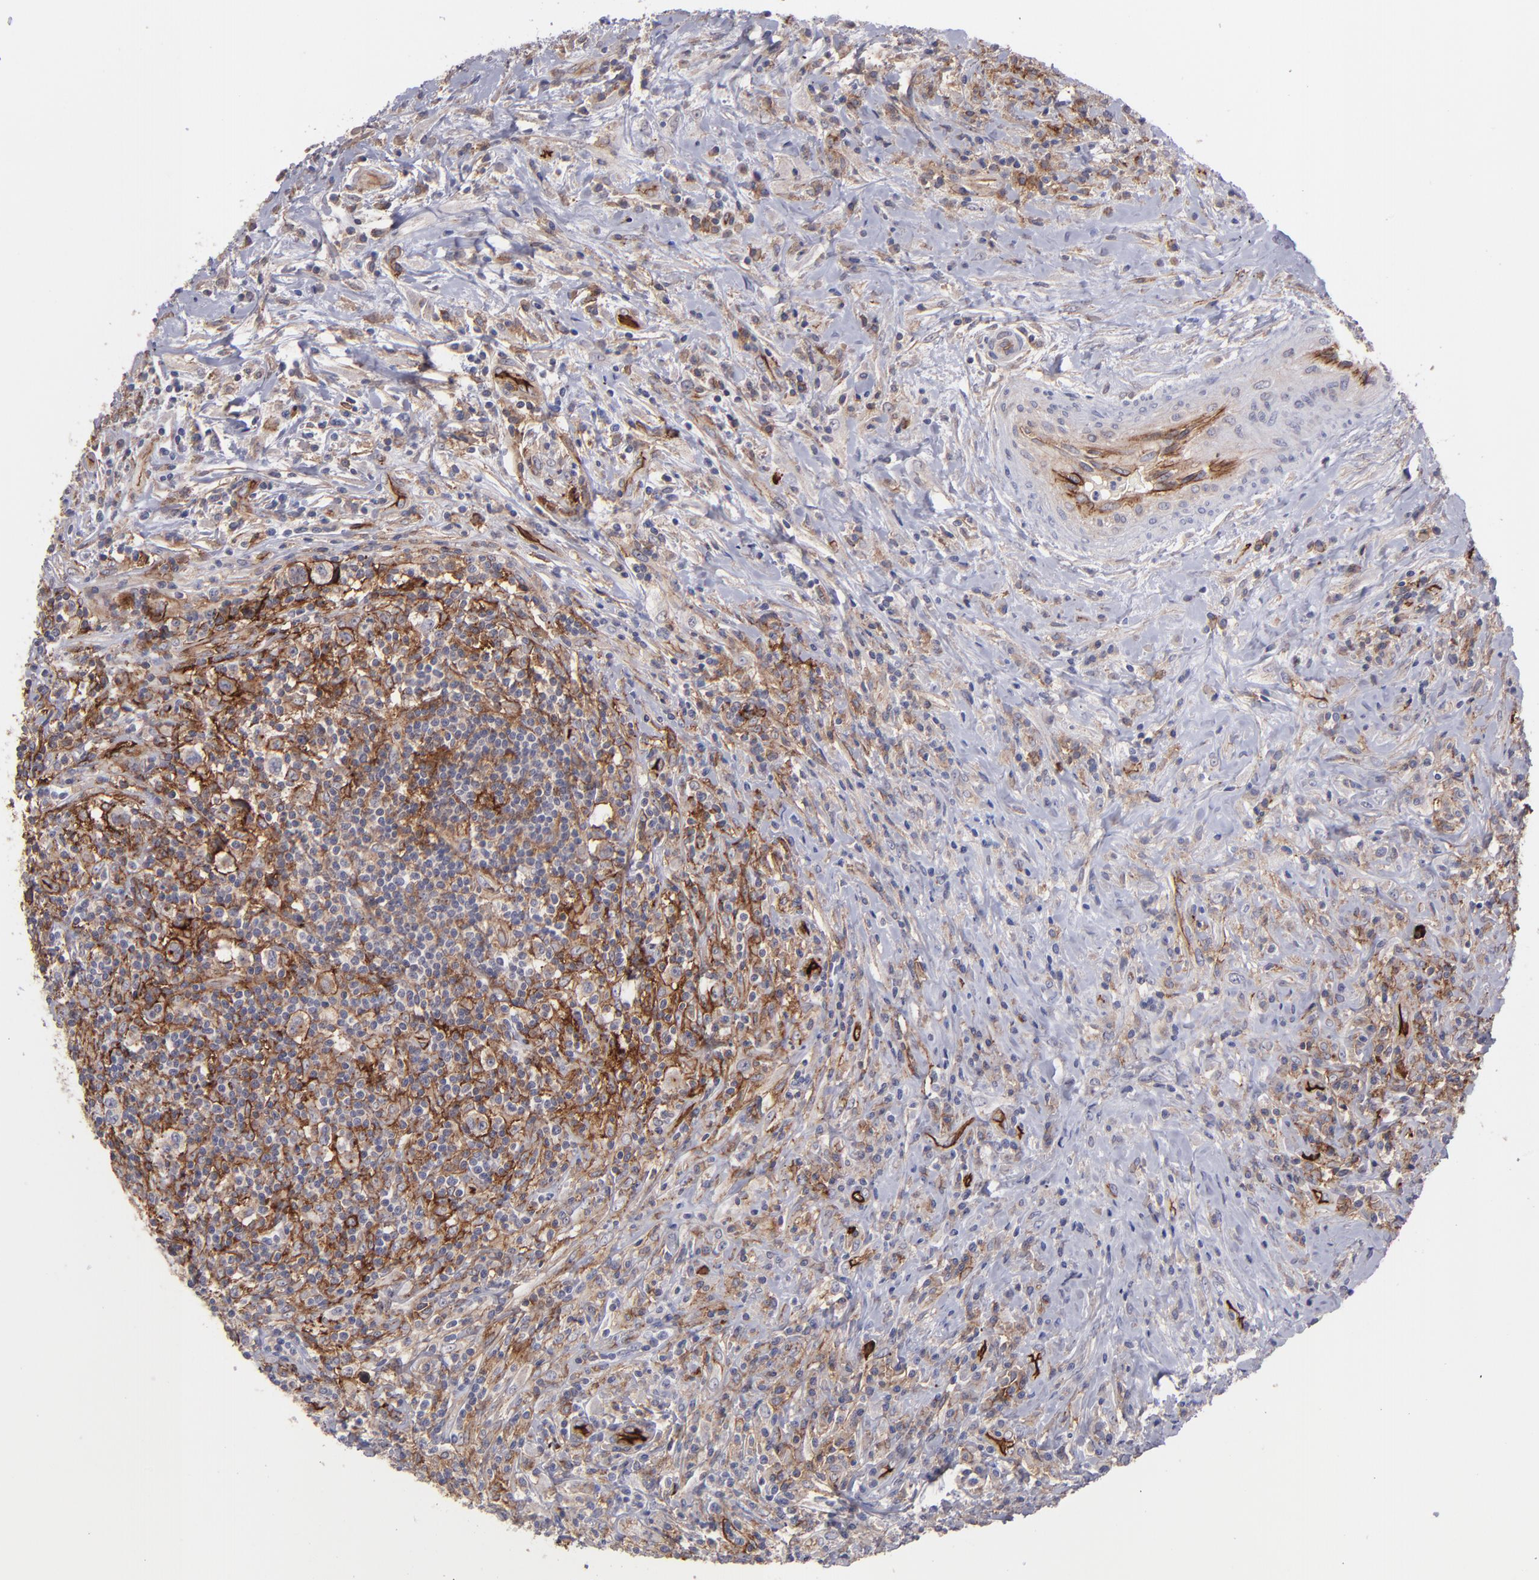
{"staining": {"intensity": "moderate", "quantity": ">75%", "location": "cytoplasmic/membranous"}, "tissue": "lymphoma", "cell_type": "Tumor cells", "image_type": "cancer", "snomed": [{"axis": "morphology", "description": "Hodgkin's disease, NOS"}, {"axis": "topography", "description": "Lymph node"}], "caption": "Immunohistochemical staining of lymphoma reveals medium levels of moderate cytoplasmic/membranous protein positivity in approximately >75% of tumor cells.", "gene": "ICAM1", "patient": {"sex": "female", "age": 25}}